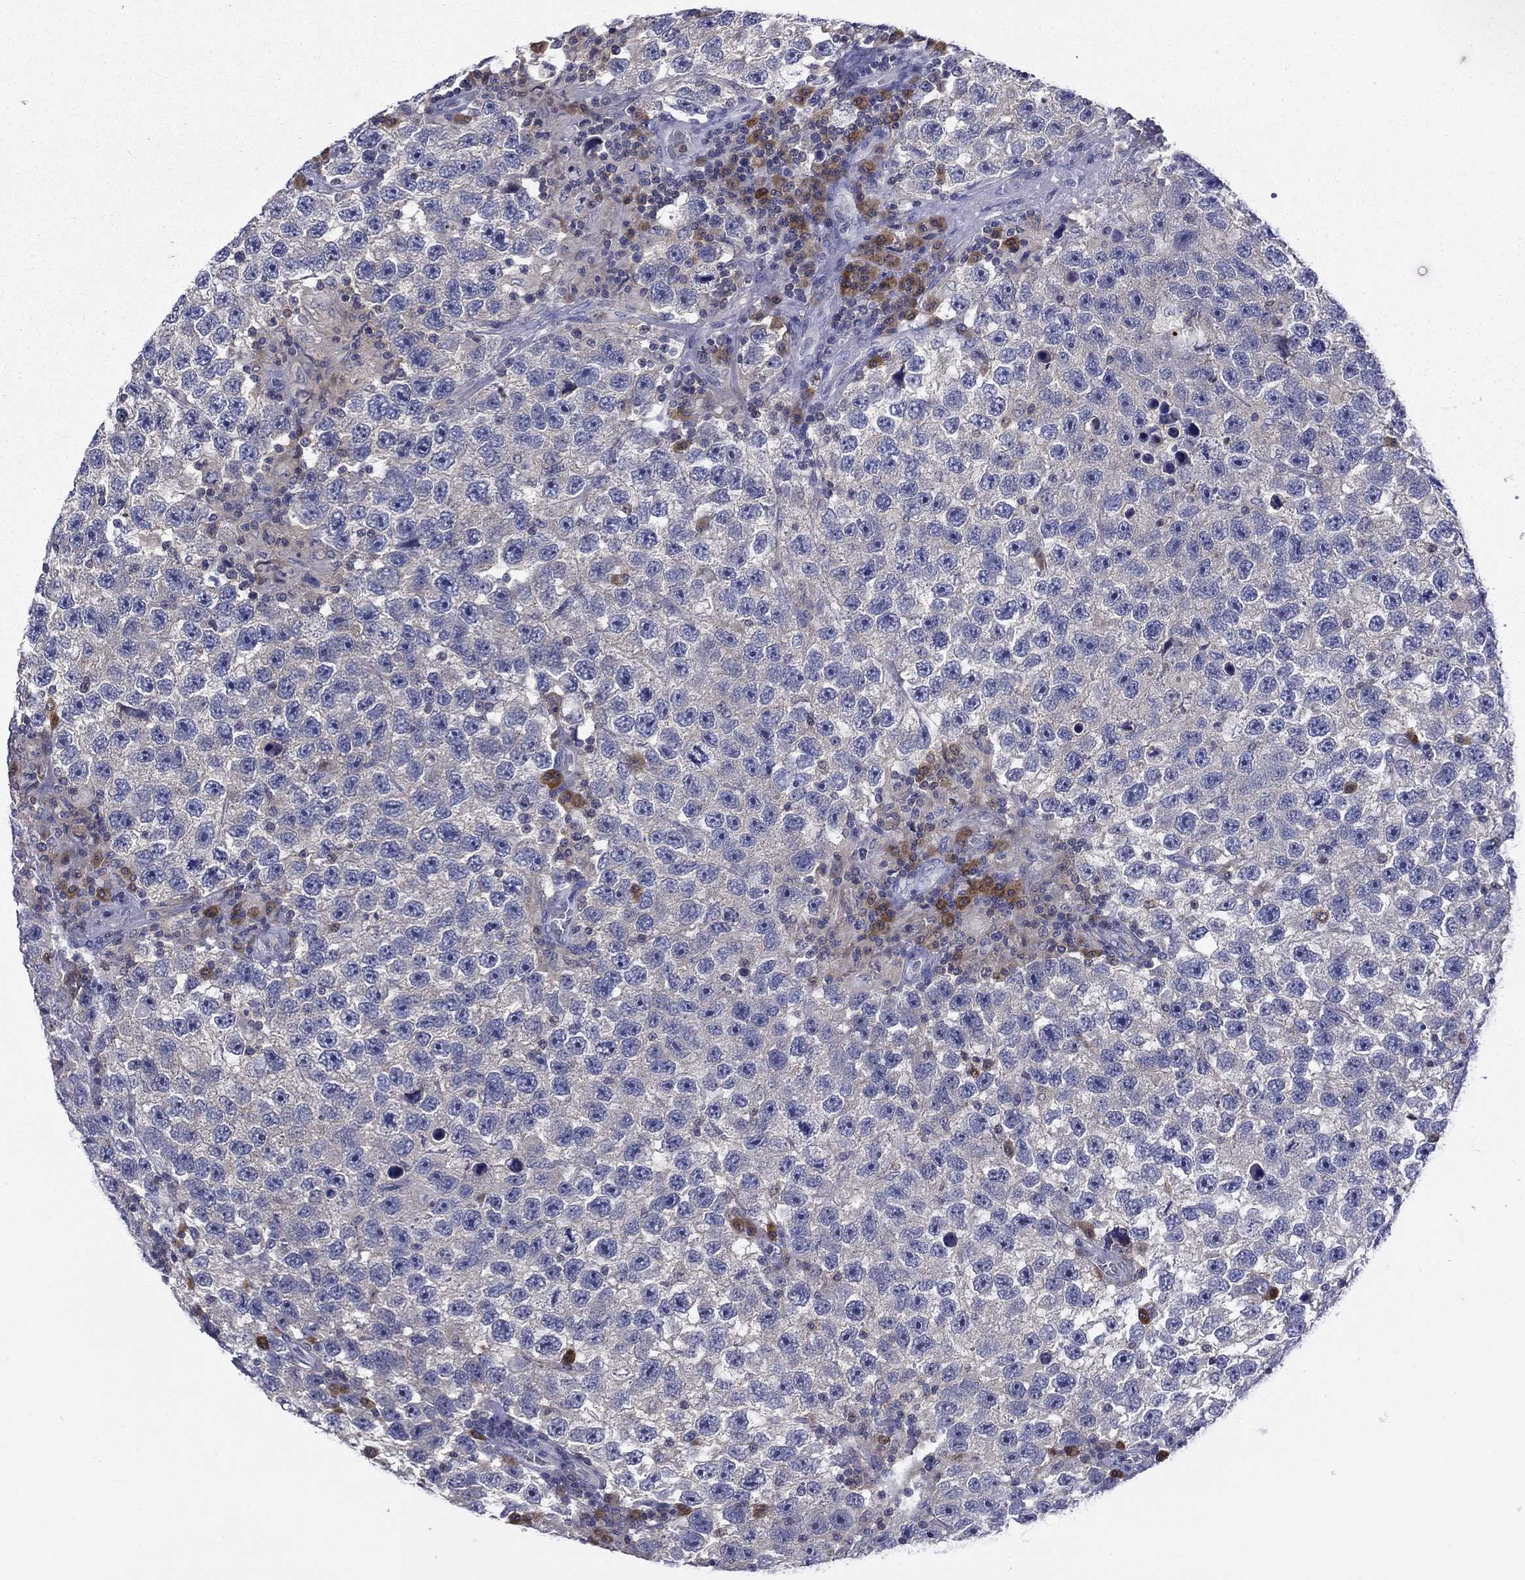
{"staining": {"intensity": "negative", "quantity": "none", "location": "none"}, "tissue": "testis cancer", "cell_type": "Tumor cells", "image_type": "cancer", "snomed": [{"axis": "morphology", "description": "Seminoma, NOS"}, {"axis": "topography", "description": "Testis"}], "caption": "This is an immunohistochemistry histopathology image of human testis seminoma. There is no positivity in tumor cells.", "gene": "POU2F2", "patient": {"sex": "male", "age": 26}}